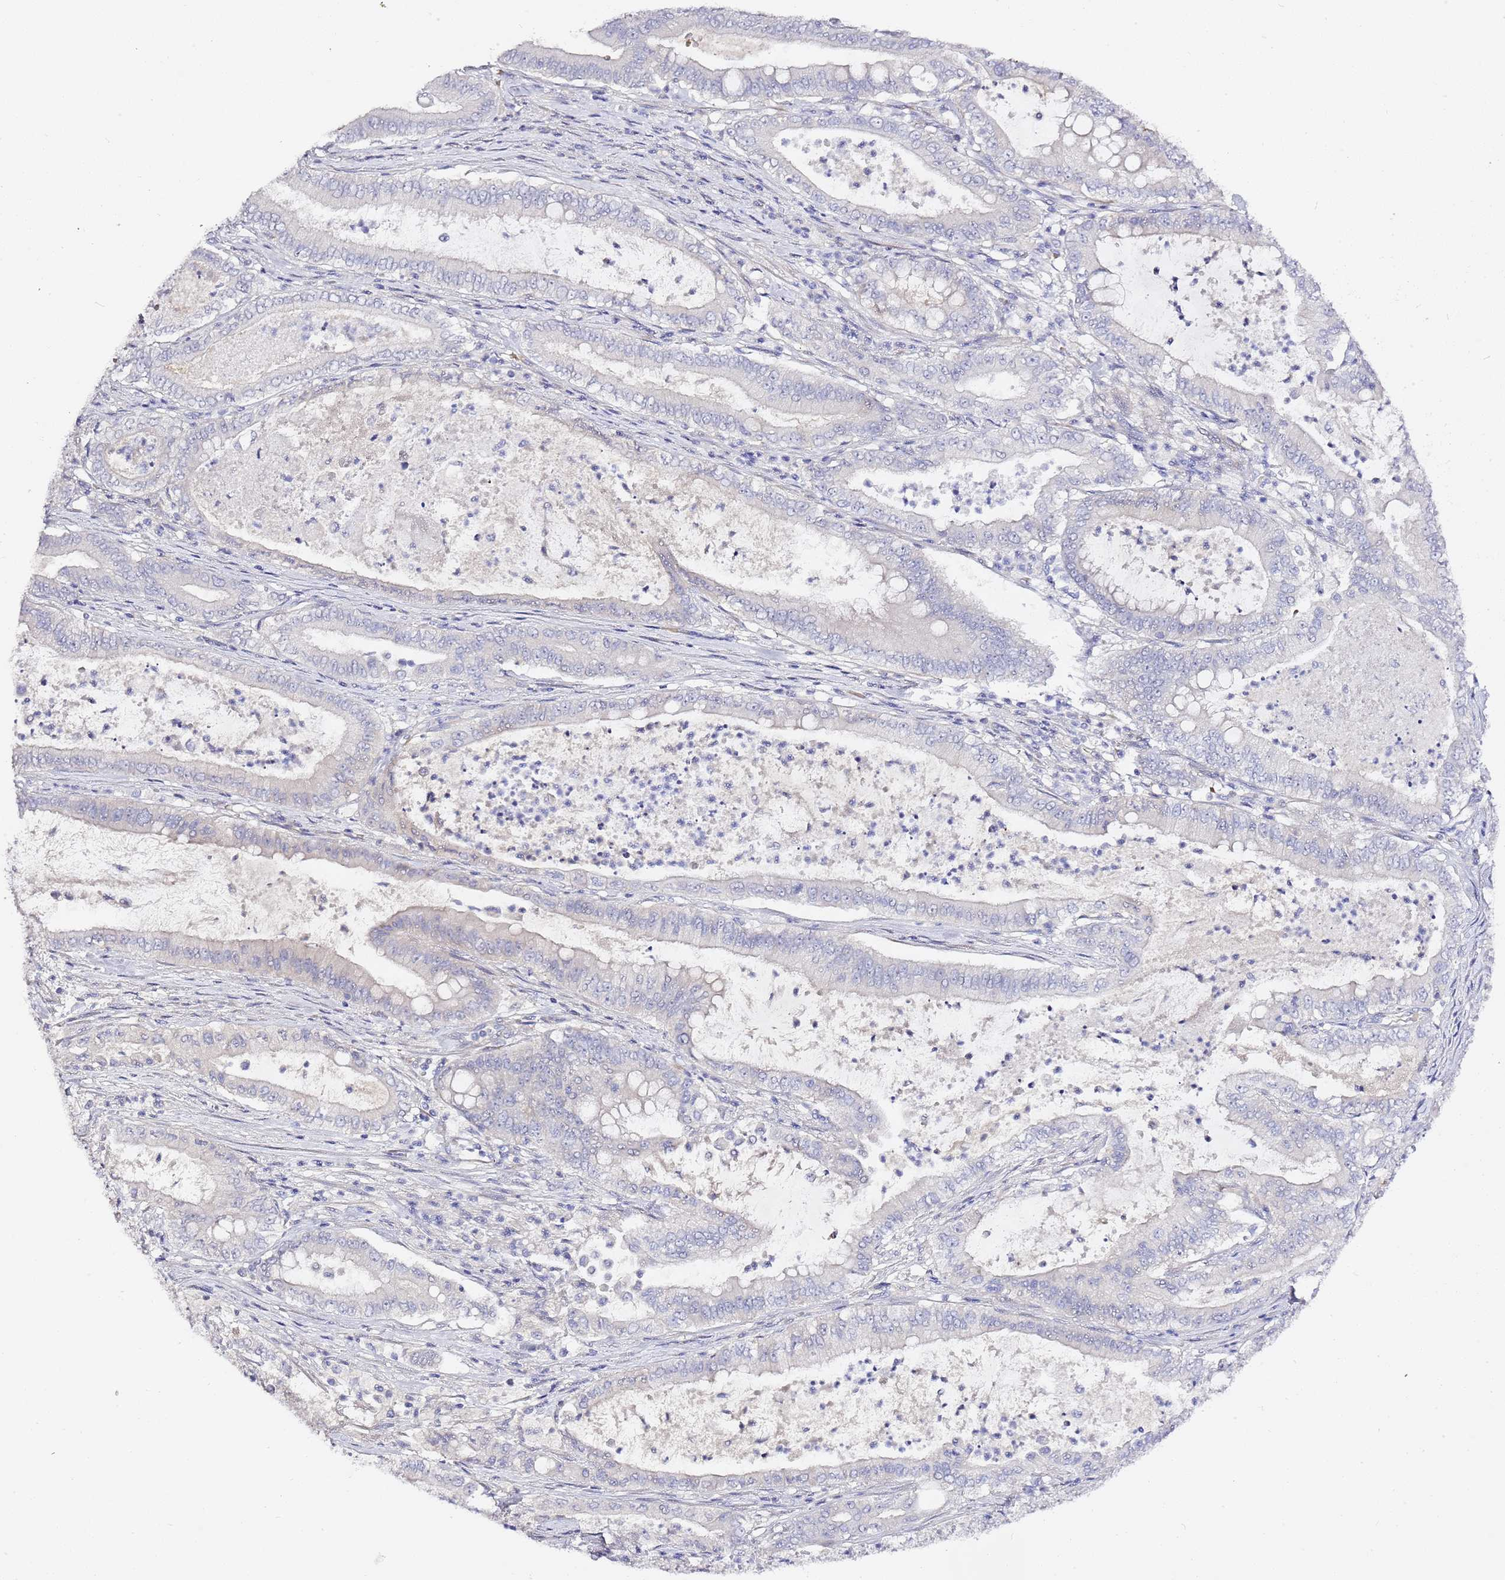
{"staining": {"intensity": "negative", "quantity": "none", "location": "none"}, "tissue": "pancreatic cancer", "cell_type": "Tumor cells", "image_type": "cancer", "snomed": [{"axis": "morphology", "description": "Adenocarcinoma, NOS"}, {"axis": "topography", "description": "Pancreas"}], "caption": "IHC of adenocarcinoma (pancreatic) exhibits no expression in tumor cells.", "gene": "RFK", "patient": {"sex": "male", "age": 71}}